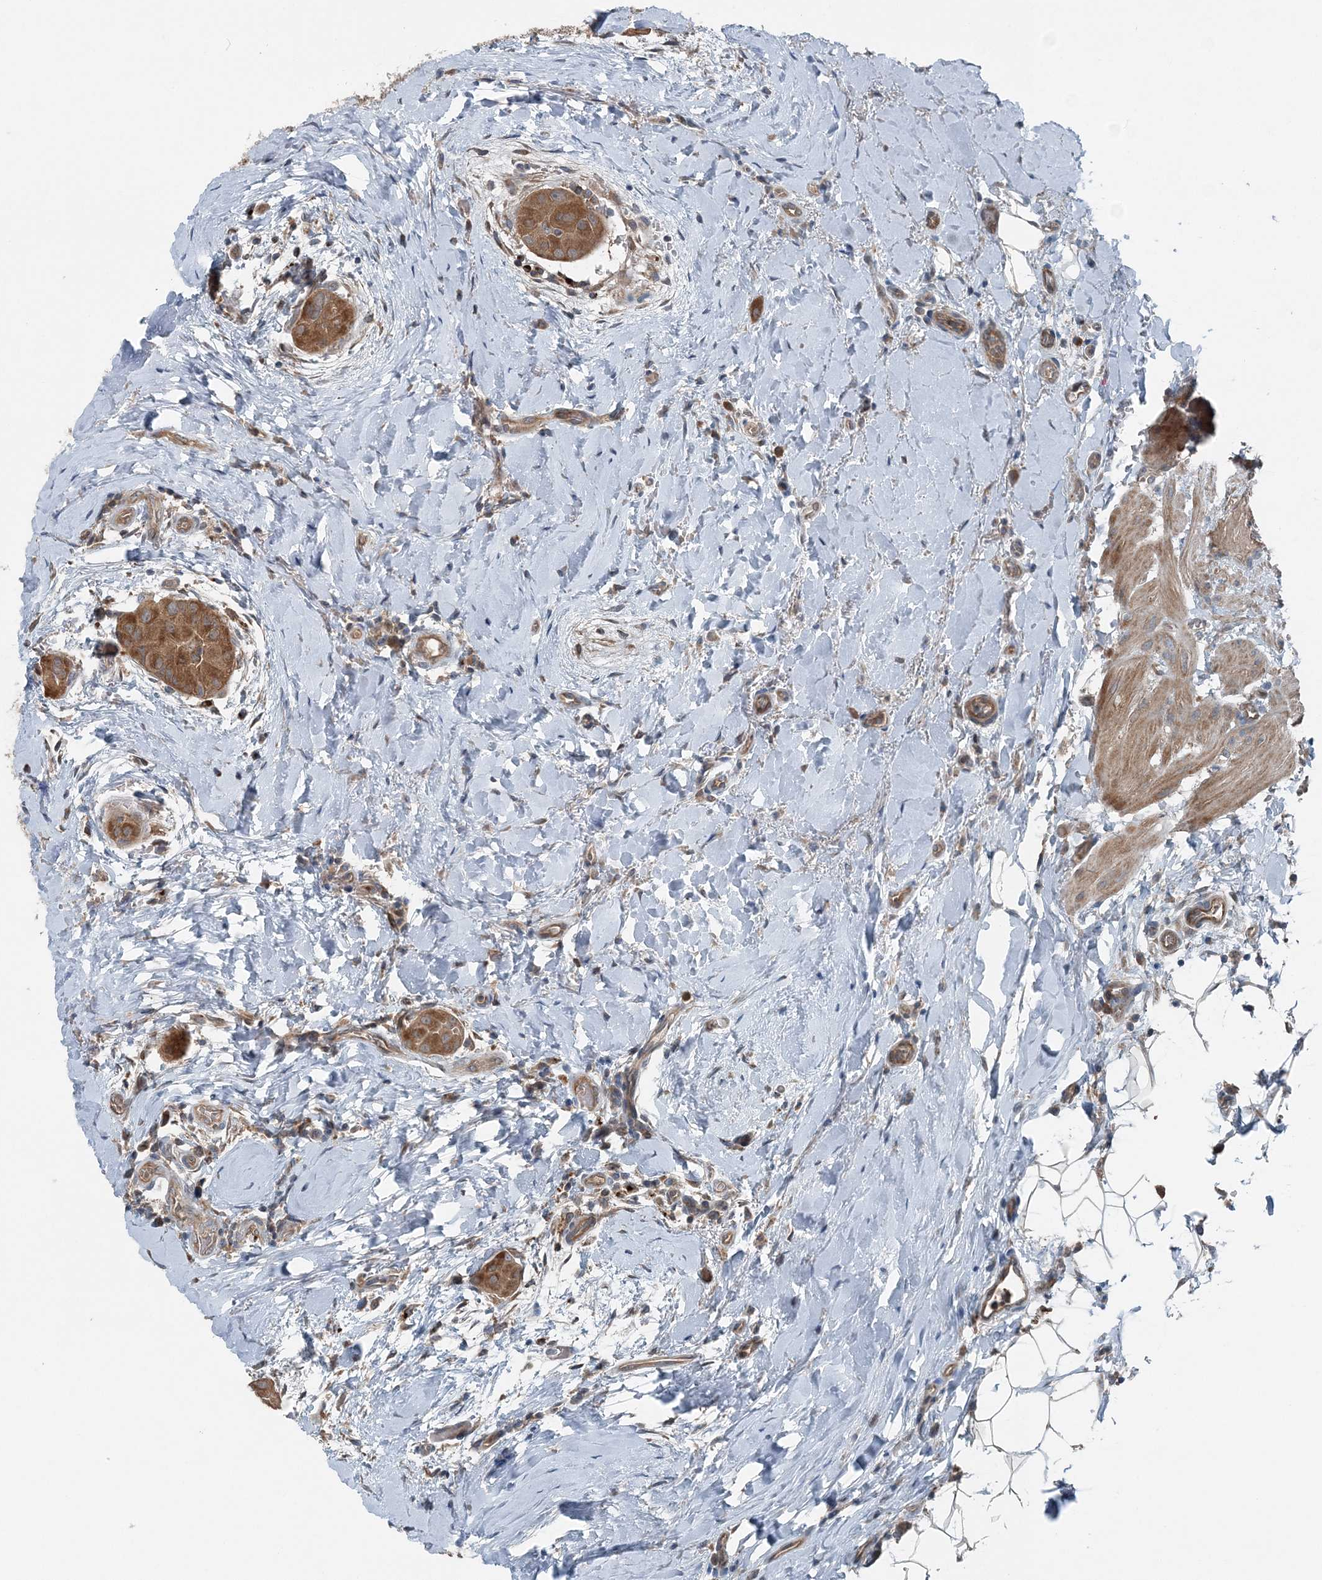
{"staining": {"intensity": "moderate", "quantity": ">75%", "location": "cytoplasmic/membranous"}, "tissue": "thyroid cancer", "cell_type": "Tumor cells", "image_type": "cancer", "snomed": [{"axis": "morphology", "description": "Papillary adenocarcinoma, NOS"}, {"axis": "topography", "description": "Thyroid gland"}], "caption": "Immunohistochemistry image of human papillary adenocarcinoma (thyroid) stained for a protein (brown), which exhibits medium levels of moderate cytoplasmic/membranous positivity in approximately >75% of tumor cells.", "gene": "ASNSD1", "patient": {"sex": "male", "age": 33}}